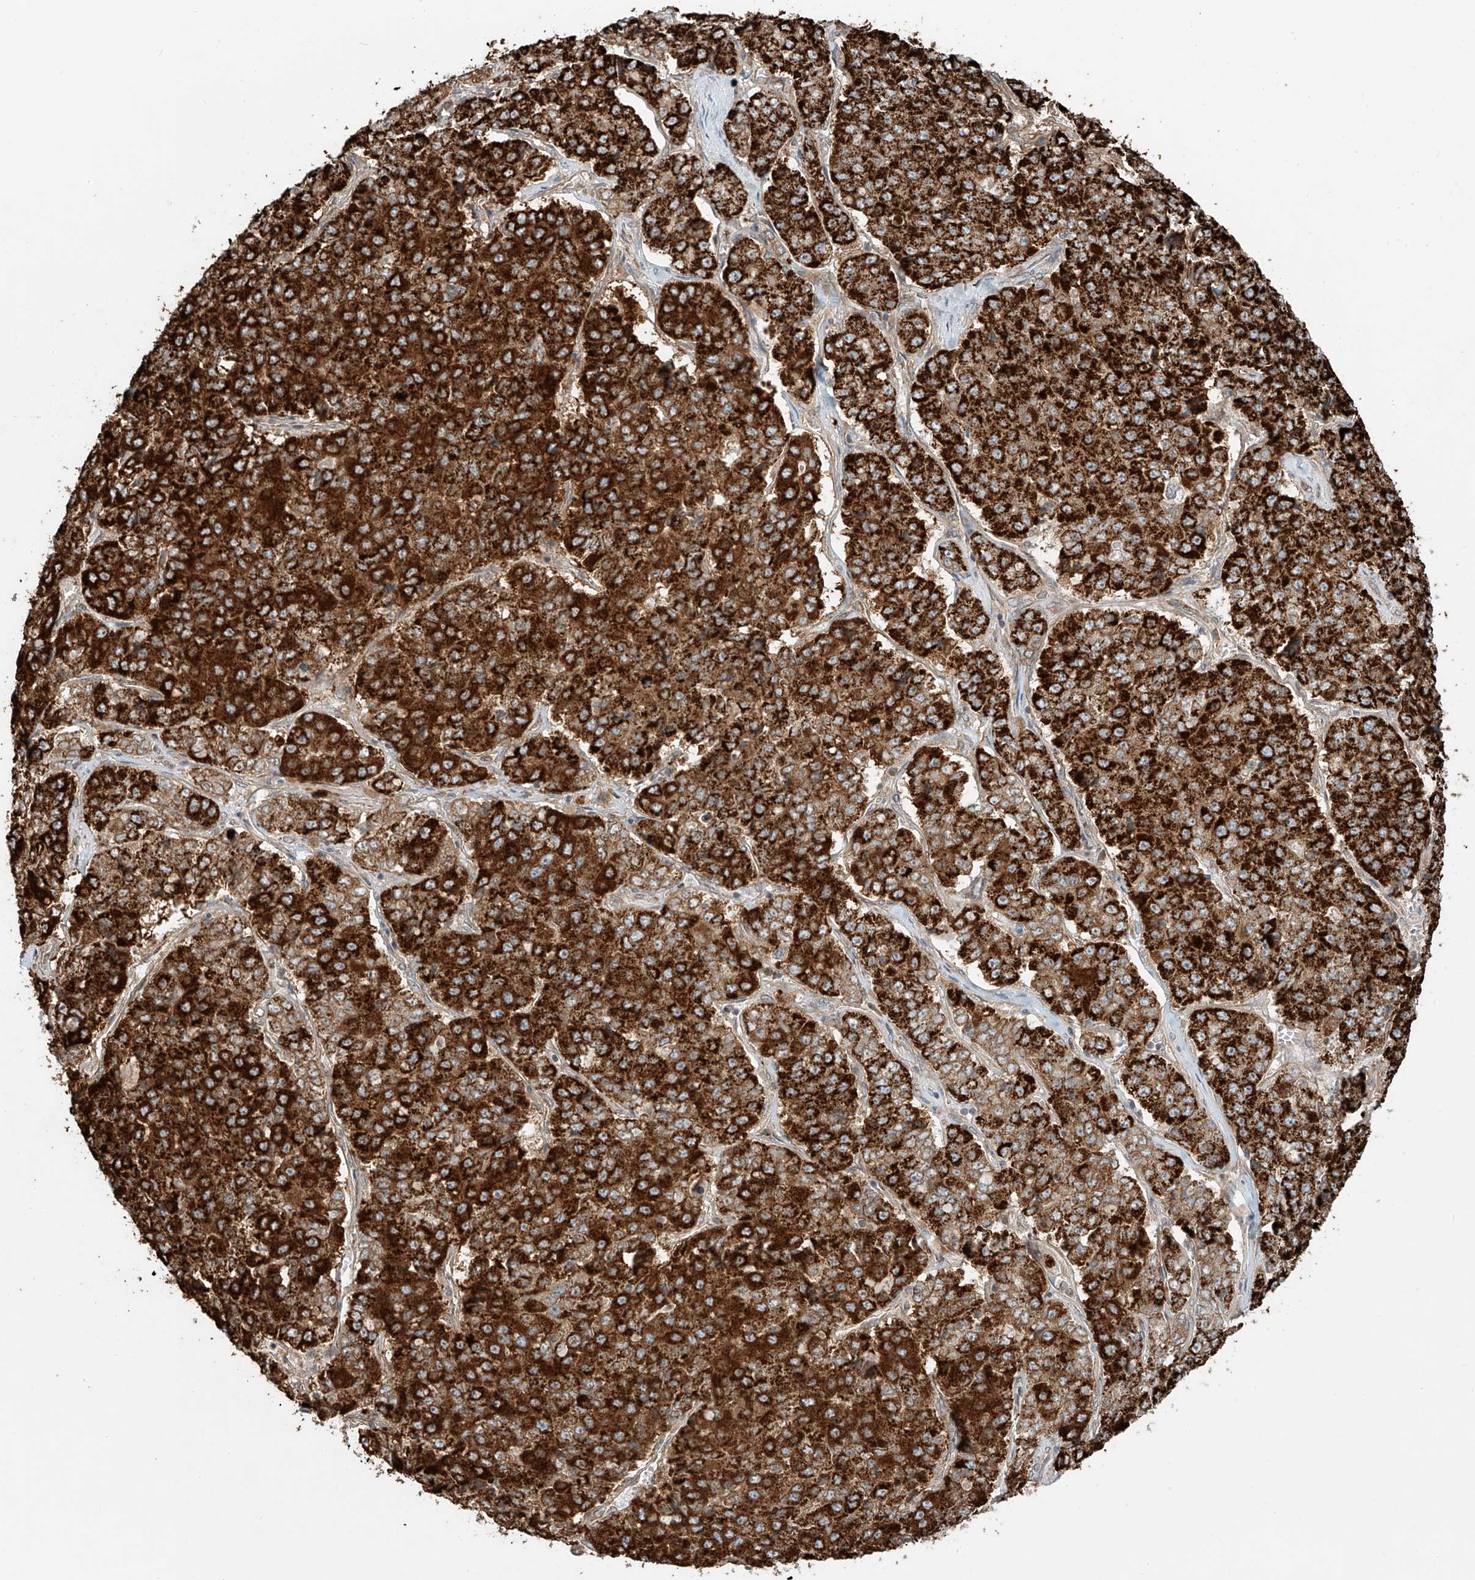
{"staining": {"intensity": "strong", "quantity": ">75%", "location": "cytoplasmic/membranous"}, "tissue": "pancreatic cancer", "cell_type": "Tumor cells", "image_type": "cancer", "snomed": [{"axis": "morphology", "description": "Adenocarcinoma, NOS"}, {"axis": "topography", "description": "Pancreas"}], "caption": "There is high levels of strong cytoplasmic/membranous staining in tumor cells of pancreatic adenocarcinoma, as demonstrated by immunohistochemical staining (brown color).", "gene": "CEP162", "patient": {"sex": "male", "age": 50}}